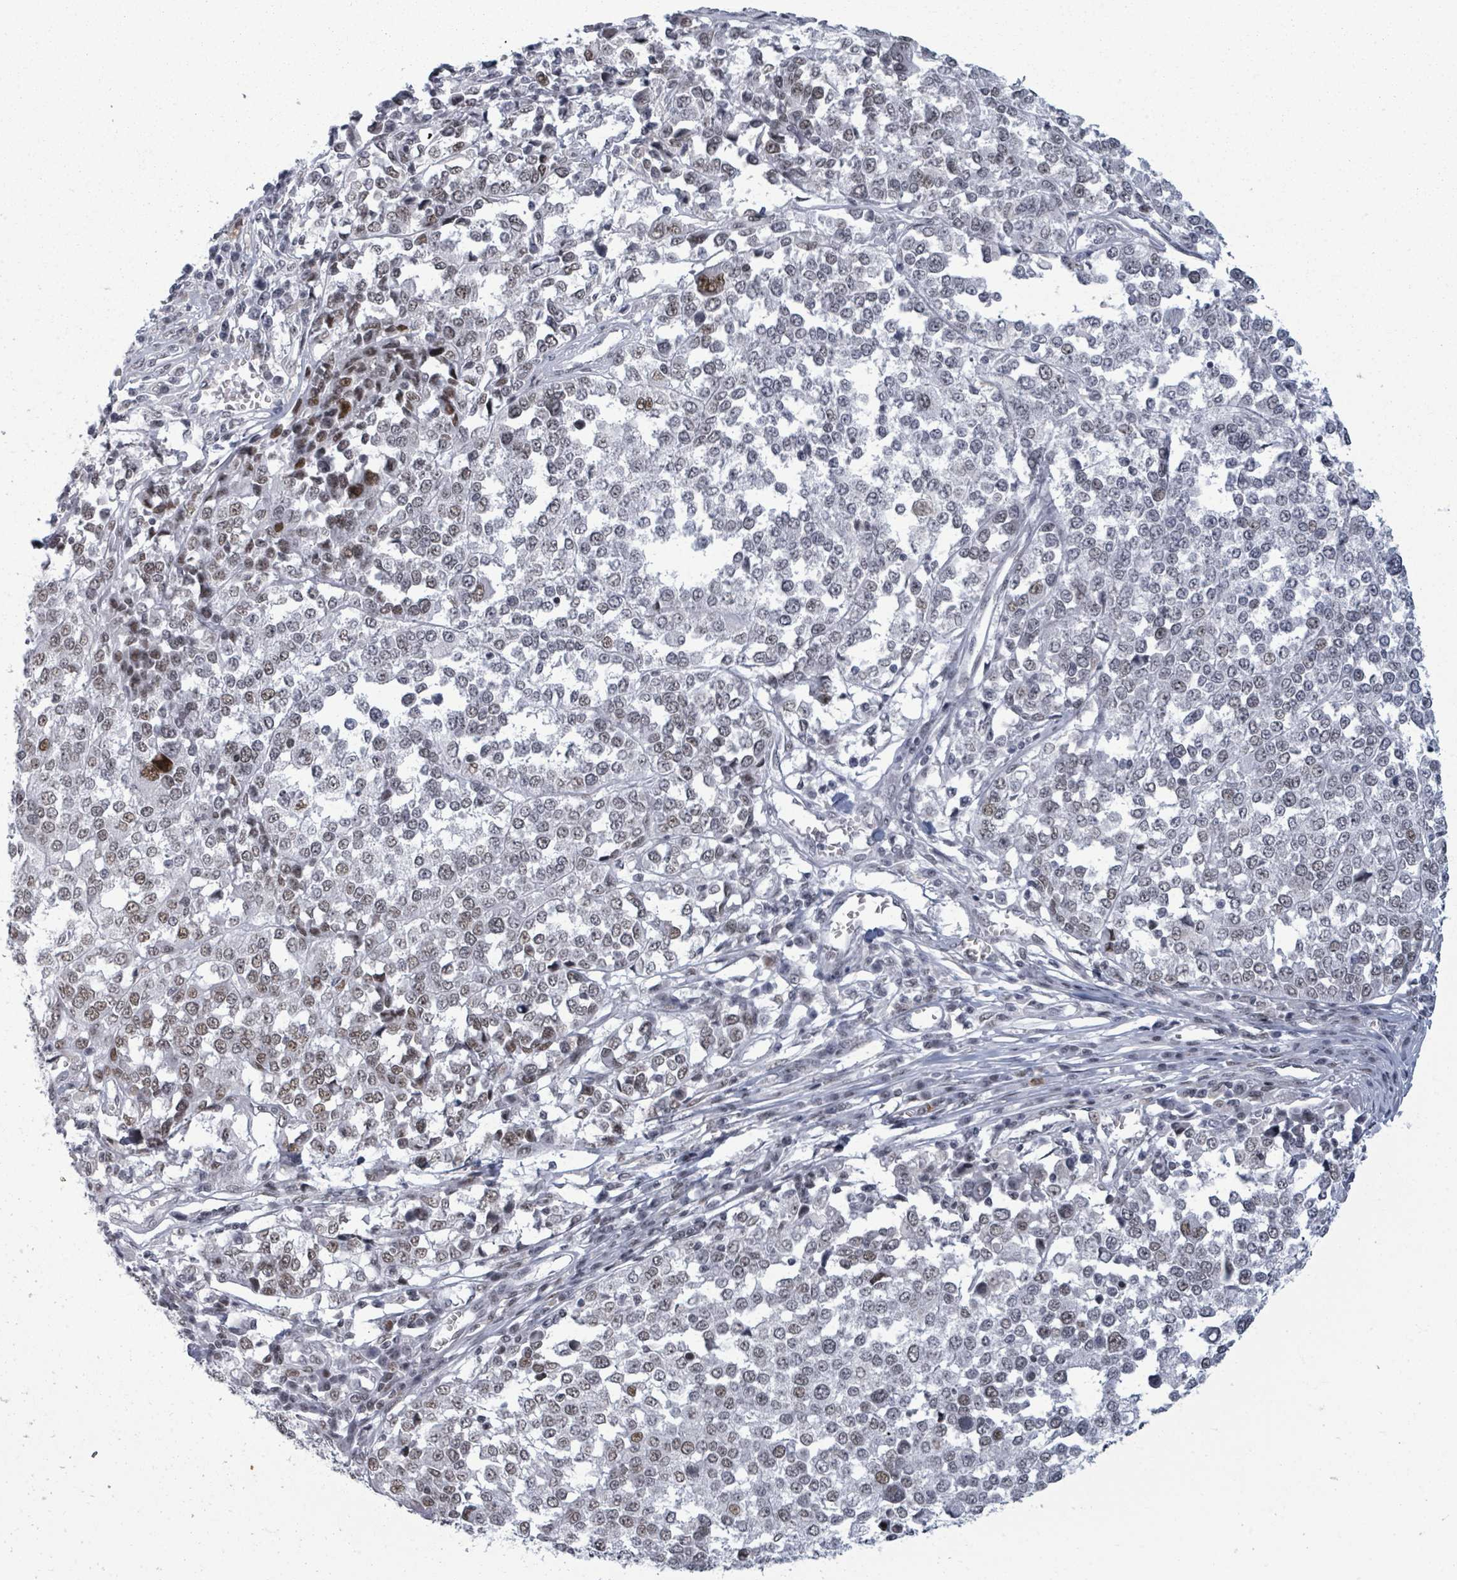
{"staining": {"intensity": "weak", "quantity": "25%-75%", "location": "nuclear"}, "tissue": "melanoma", "cell_type": "Tumor cells", "image_type": "cancer", "snomed": [{"axis": "morphology", "description": "Malignant melanoma, Metastatic site"}, {"axis": "topography", "description": "Lymph node"}], "caption": "A low amount of weak nuclear expression is seen in approximately 25%-75% of tumor cells in malignant melanoma (metastatic site) tissue. (Brightfield microscopy of DAB IHC at high magnification).", "gene": "ERCC5", "patient": {"sex": "male", "age": 44}}